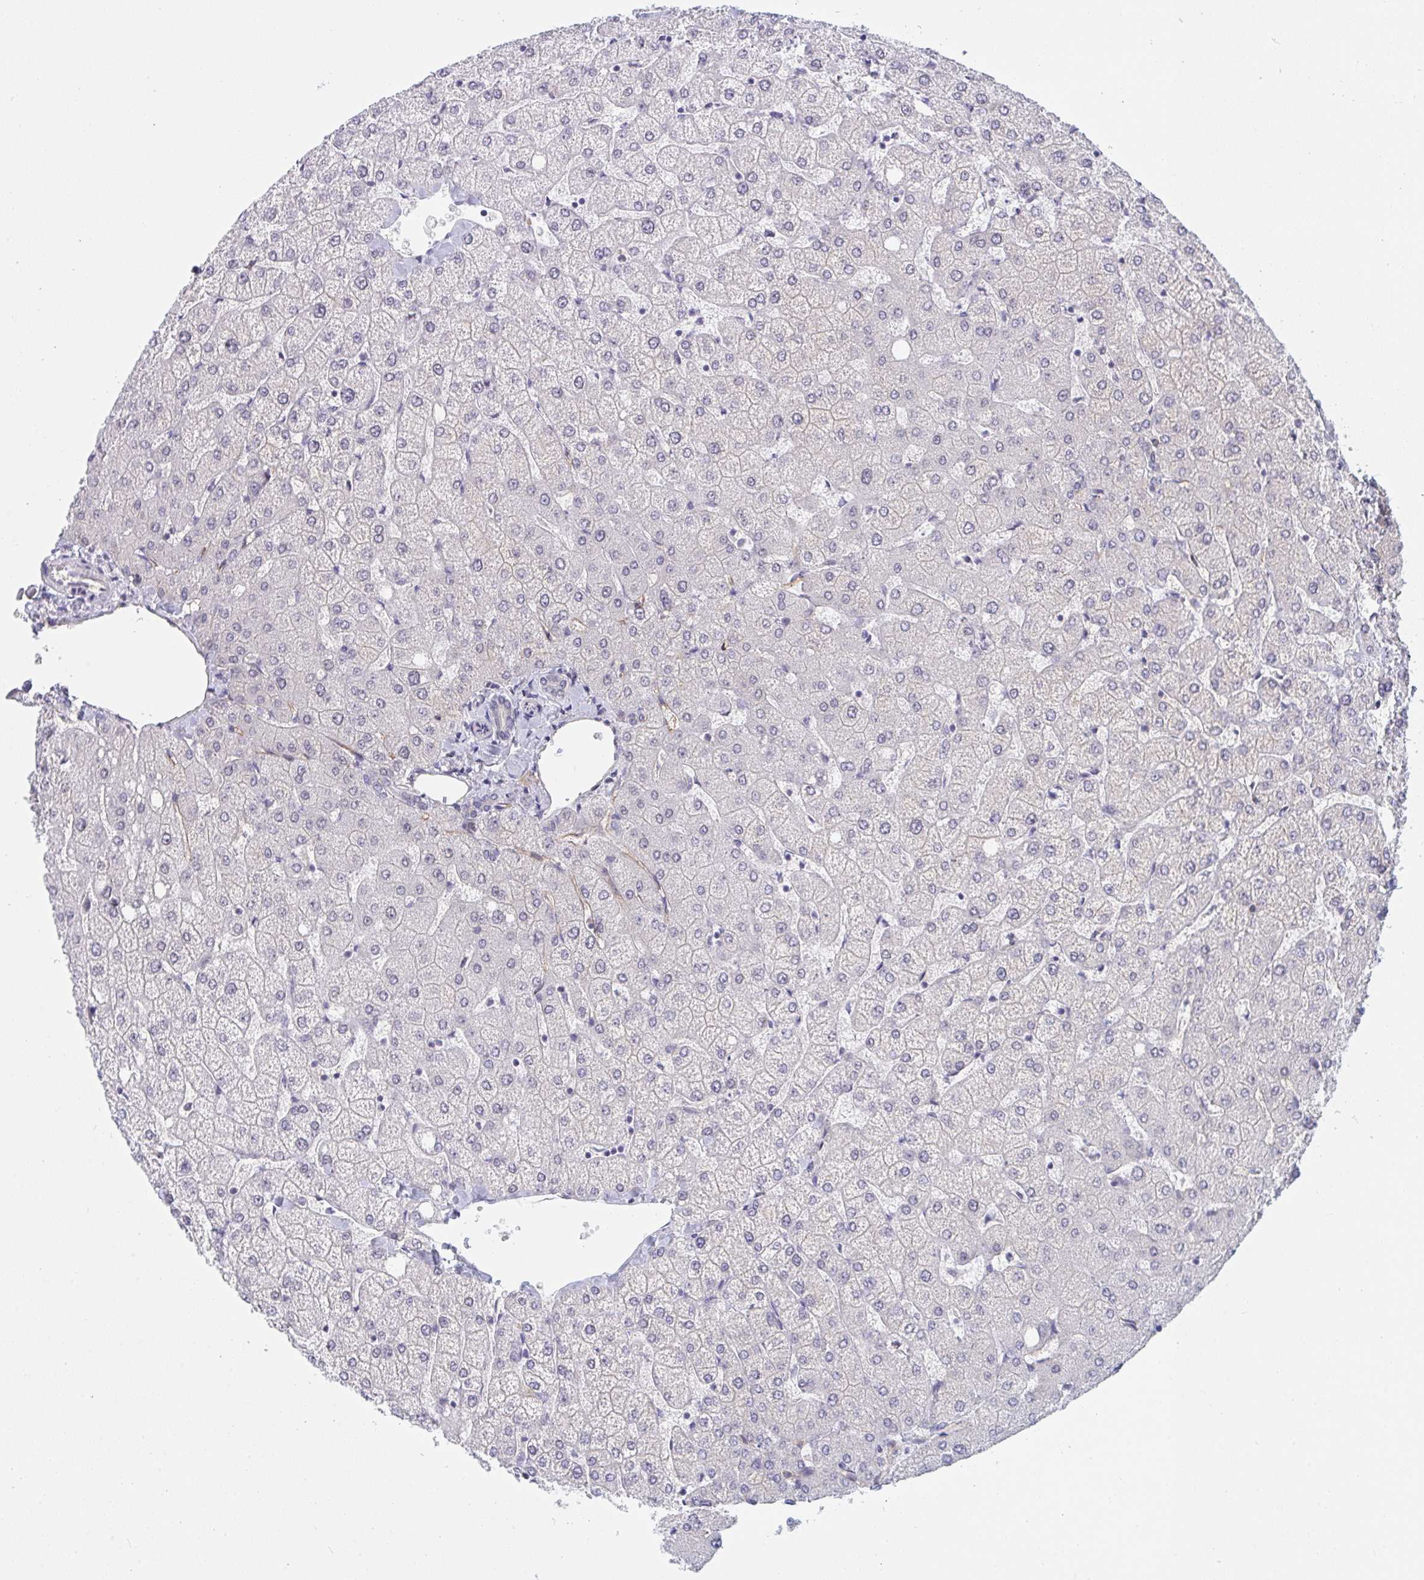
{"staining": {"intensity": "negative", "quantity": "none", "location": "none"}, "tissue": "liver", "cell_type": "Cholangiocytes", "image_type": "normal", "snomed": [{"axis": "morphology", "description": "Normal tissue, NOS"}, {"axis": "topography", "description": "Liver"}], "caption": "Liver stained for a protein using immunohistochemistry displays no positivity cholangiocytes.", "gene": "DSCAML1", "patient": {"sex": "female", "age": 54}}